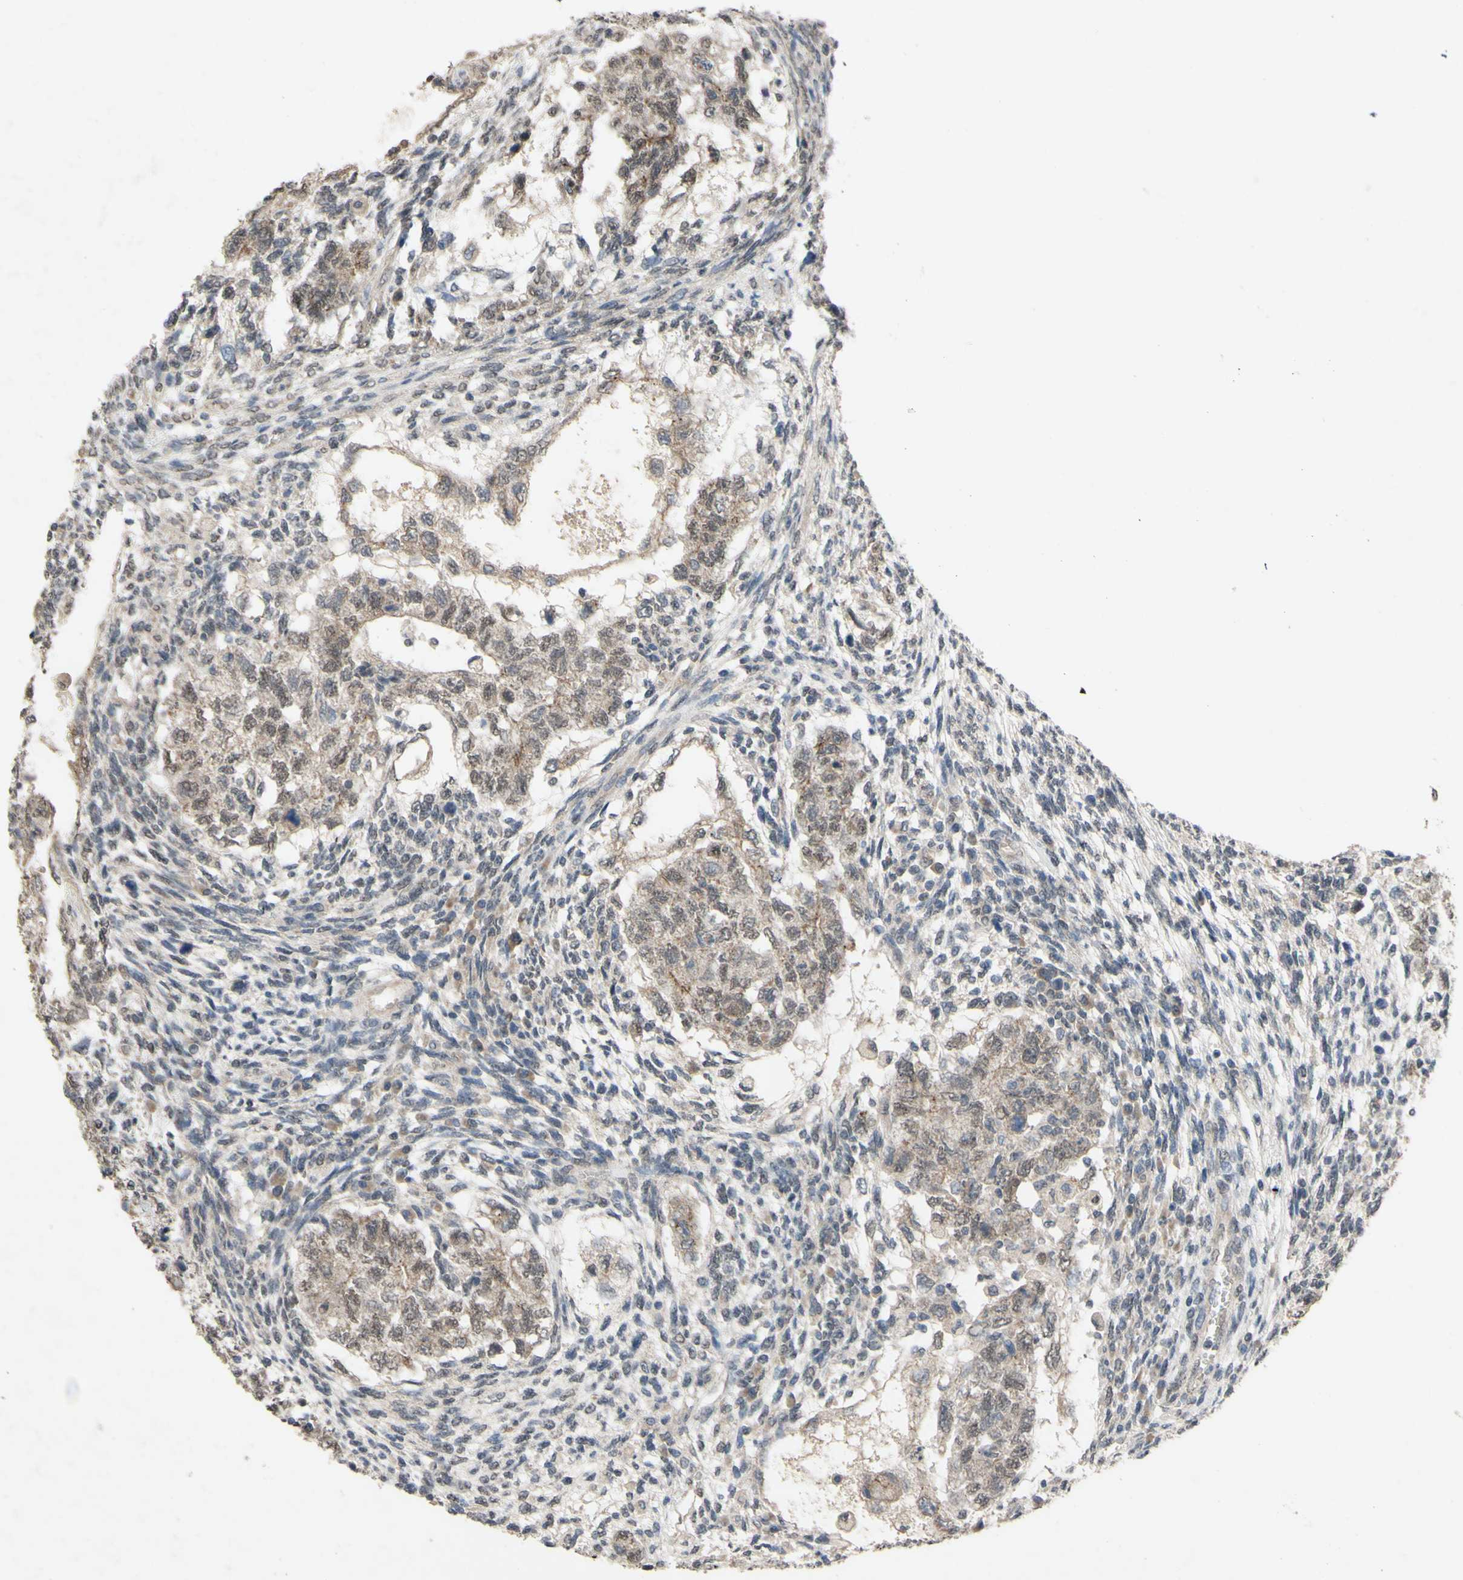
{"staining": {"intensity": "weak", "quantity": ">75%", "location": "cytoplasmic/membranous"}, "tissue": "testis cancer", "cell_type": "Tumor cells", "image_type": "cancer", "snomed": [{"axis": "morphology", "description": "Normal tissue, NOS"}, {"axis": "morphology", "description": "Carcinoma, Embryonal, NOS"}, {"axis": "topography", "description": "Testis"}], "caption": "Embryonal carcinoma (testis) stained with a brown dye shows weak cytoplasmic/membranous positive staining in approximately >75% of tumor cells.", "gene": "CDCP1", "patient": {"sex": "male", "age": 36}}